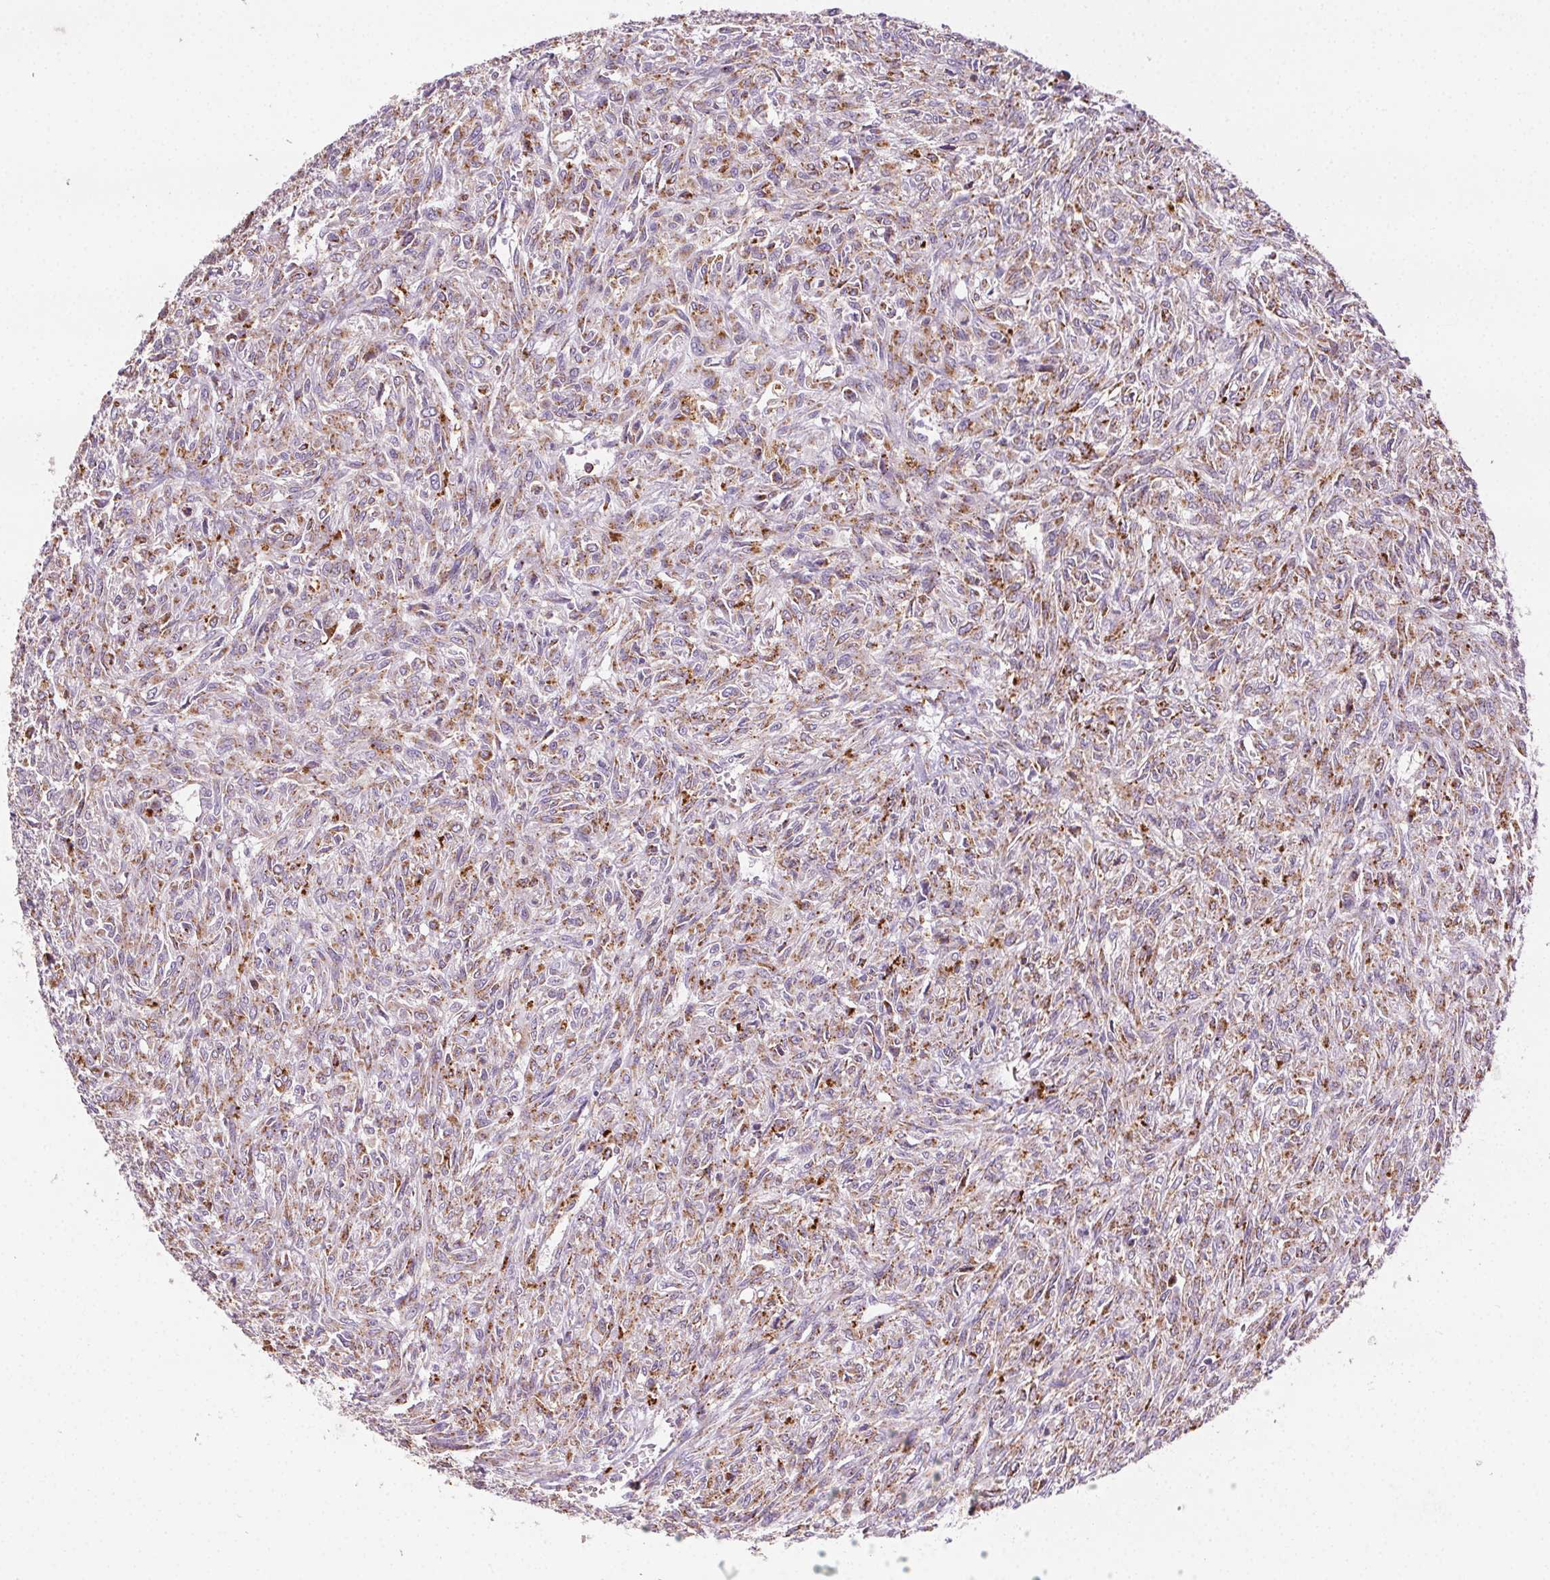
{"staining": {"intensity": "moderate", "quantity": "<25%", "location": "cytoplasmic/membranous"}, "tissue": "renal cancer", "cell_type": "Tumor cells", "image_type": "cancer", "snomed": [{"axis": "morphology", "description": "Adenocarcinoma, NOS"}, {"axis": "topography", "description": "Kidney"}], "caption": "The photomicrograph demonstrates a brown stain indicating the presence of a protein in the cytoplasmic/membranous of tumor cells in renal cancer (adenocarcinoma).", "gene": "SCPEP1", "patient": {"sex": "male", "age": 58}}